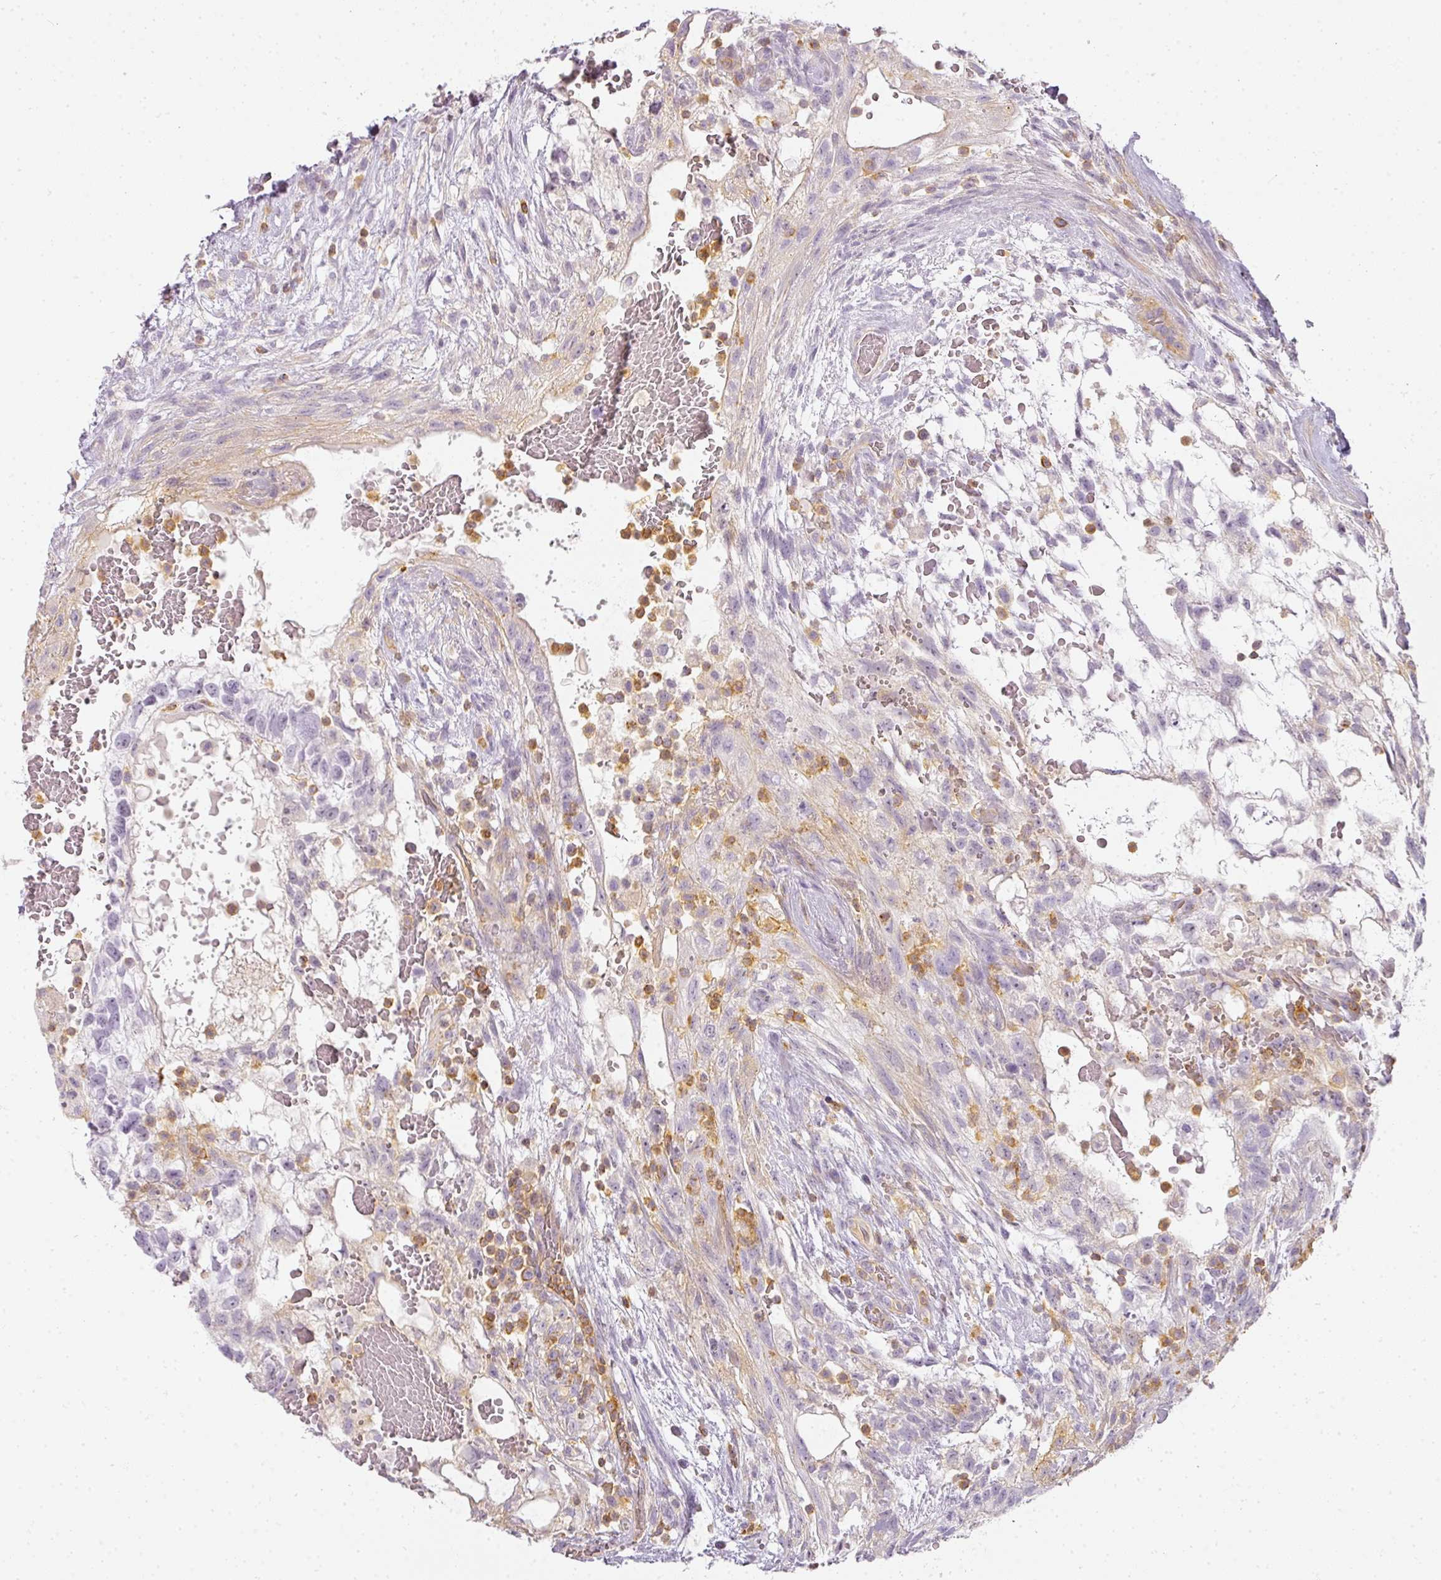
{"staining": {"intensity": "negative", "quantity": "none", "location": "none"}, "tissue": "testis cancer", "cell_type": "Tumor cells", "image_type": "cancer", "snomed": [{"axis": "morphology", "description": "Normal tissue, NOS"}, {"axis": "morphology", "description": "Carcinoma, Embryonal, NOS"}, {"axis": "topography", "description": "Testis"}], "caption": "Tumor cells are negative for brown protein staining in testis embryonal carcinoma.", "gene": "TMEM42", "patient": {"sex": "male", "age": 32}}